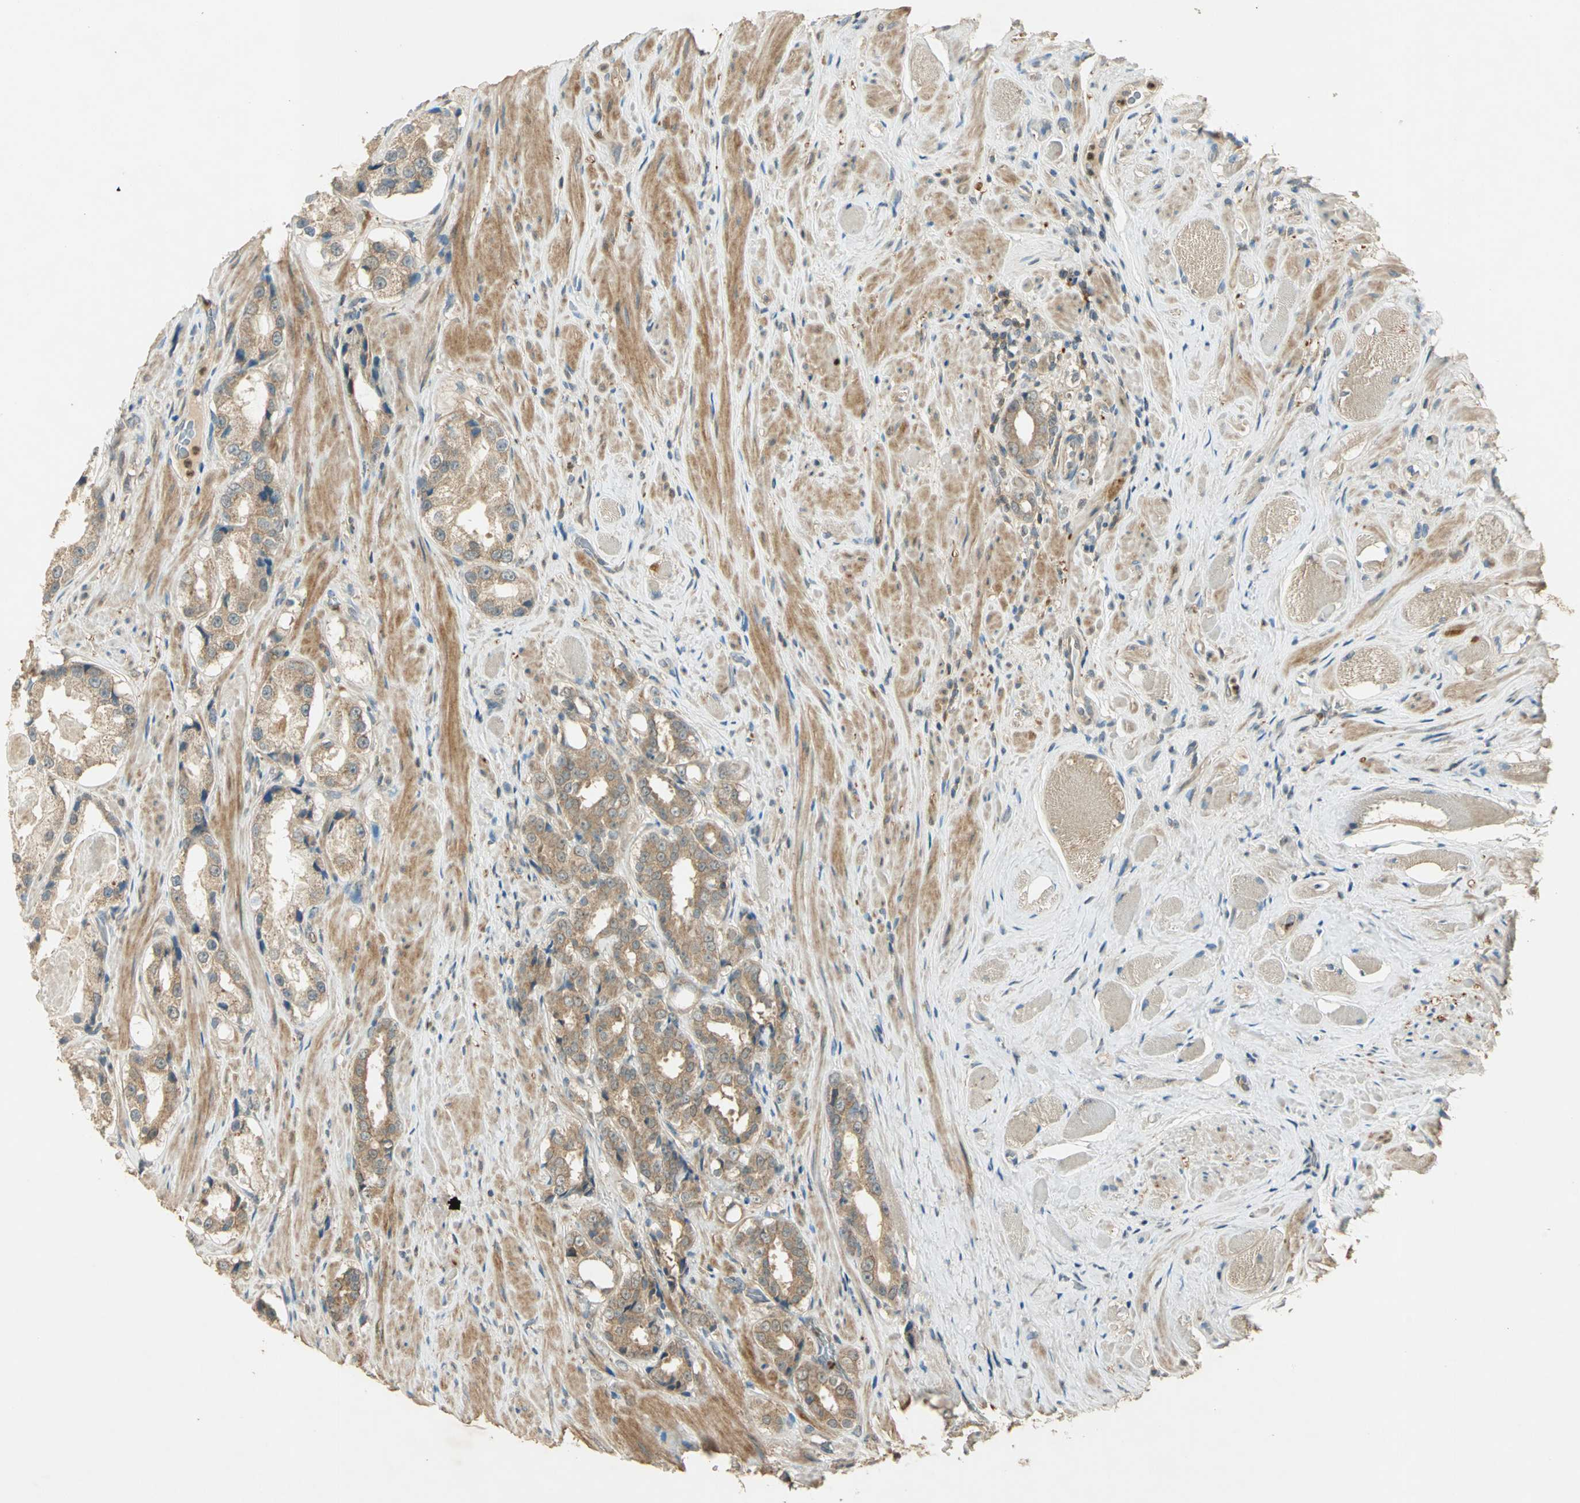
{"staining": {"intensity": "moderate", "quantity": ">75%", "location": "cytoplasmic/membranous,nuclear"}, "tissue": "prostate cancer", "cell_type": "Tumor cells", "image_type": "cancer", "snomed": [{"axis": "morphology", "description": "Adenocarcinoma, Medium grade"}, {"axis": "topography", "description": "Prostate"}], "caption": "This image displays immunohistochemistry (IHC) staining of prostate medium-grade adenocarcinoma, with medium moderate cytoplasmic/membranous and nuclear staining in approximately >75% of tumor cells.", "gene": "BIRC2", "patient": {"sex": "male", "age": 60}}